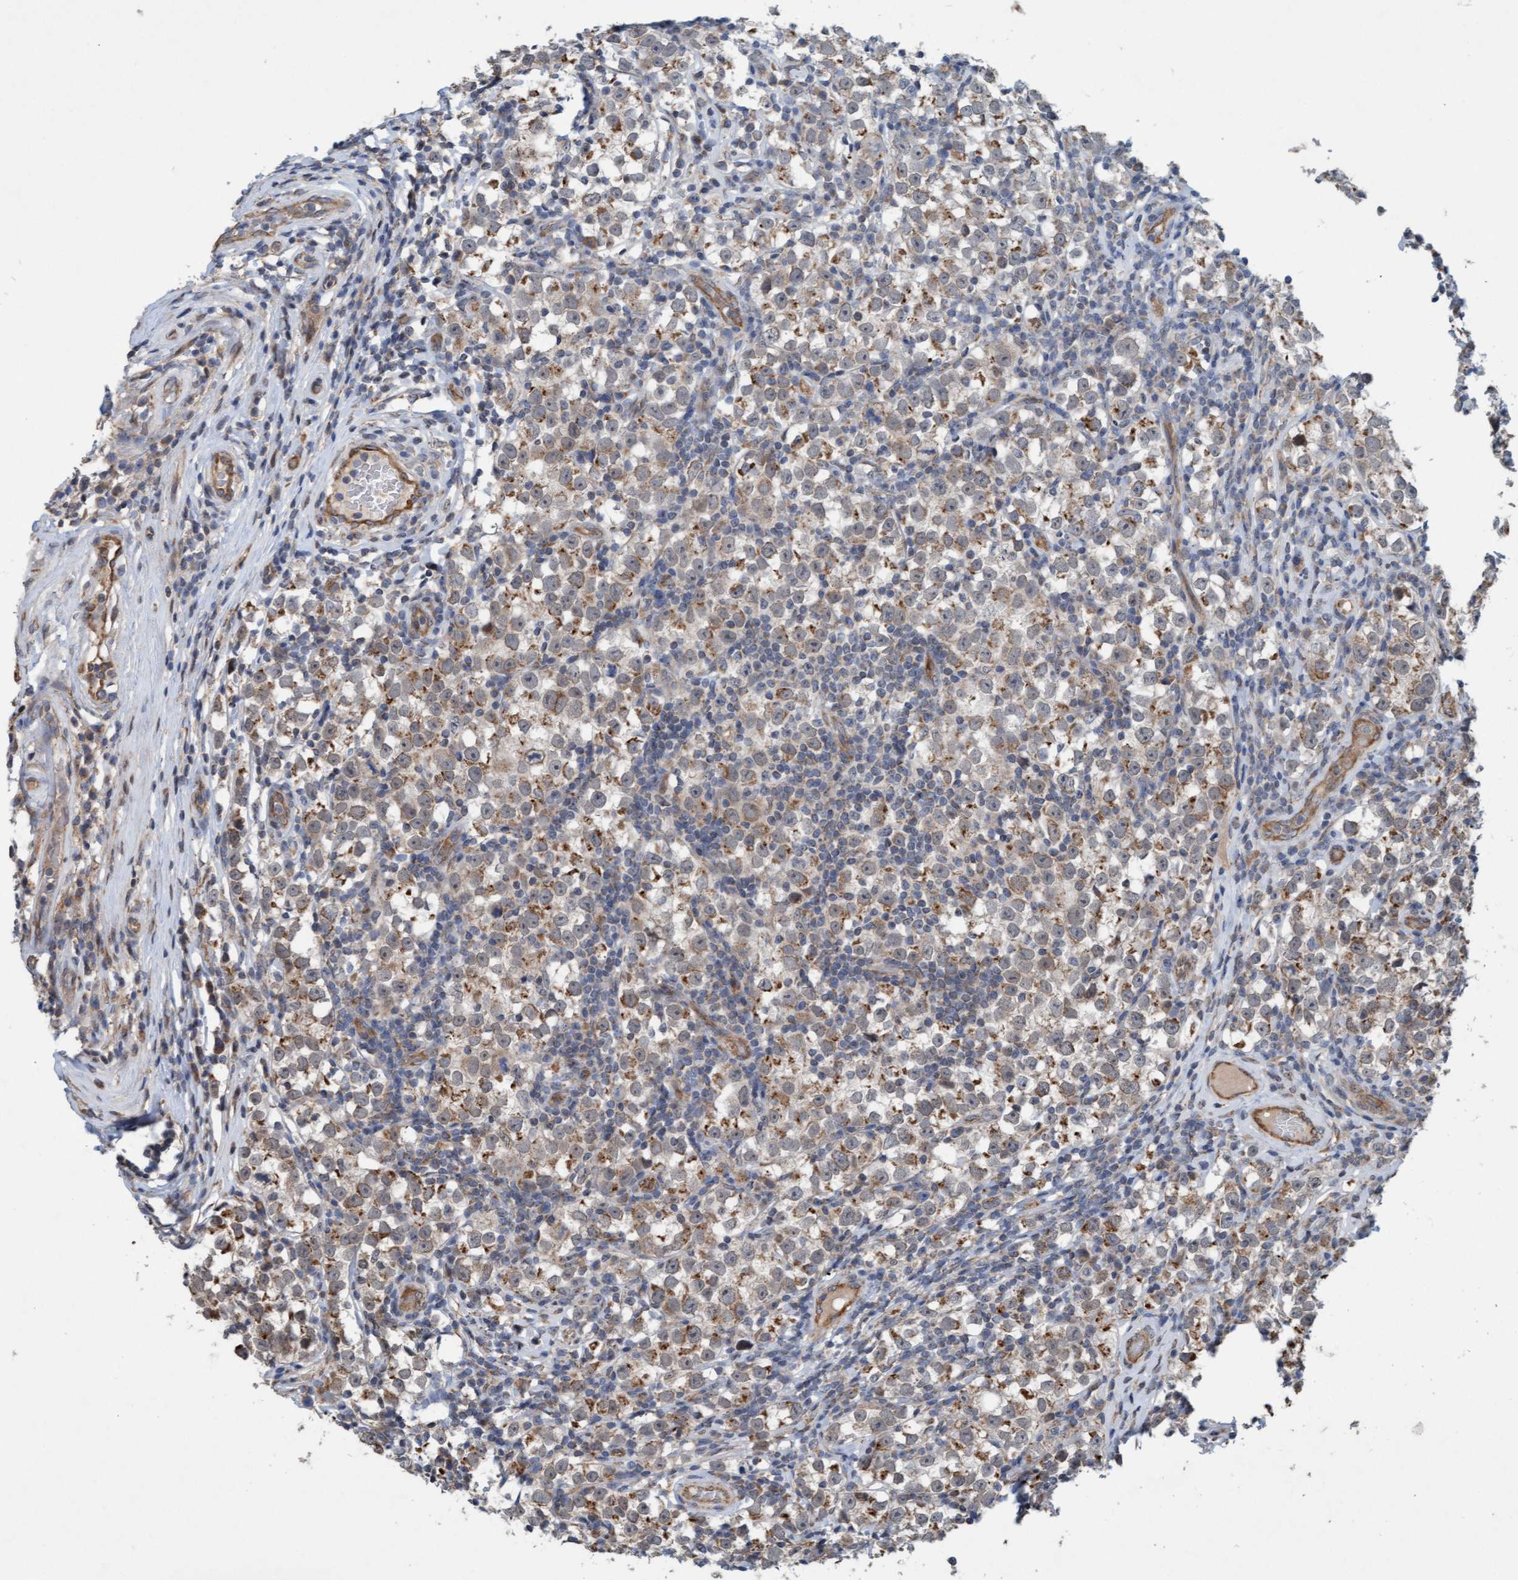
{"staining": {"intensity": "moderate", "quantity": ">75%", "location": "cytoplasmic/membranous"}, "tissue": "testis cancer", "cell_type": "Tumor cells", "image_type": "cancer", "snomed": [{"axis": "morphology", "description": "Normal tissue, NOS"}, {"axis": "morphology", "description": "Seminoma, NOS"}, {"axis": "topography", "description": "Testis"}], "caption": "This histopathology image demonstrates immunohistochemistry (IHC) staining of seminoma (testis), with medium moderate cytoplasmic/membranous positivity in approximately >75% of tumor cells.", "gene": "ZNF566", "patient": {"sex": "male", "age": 43}}